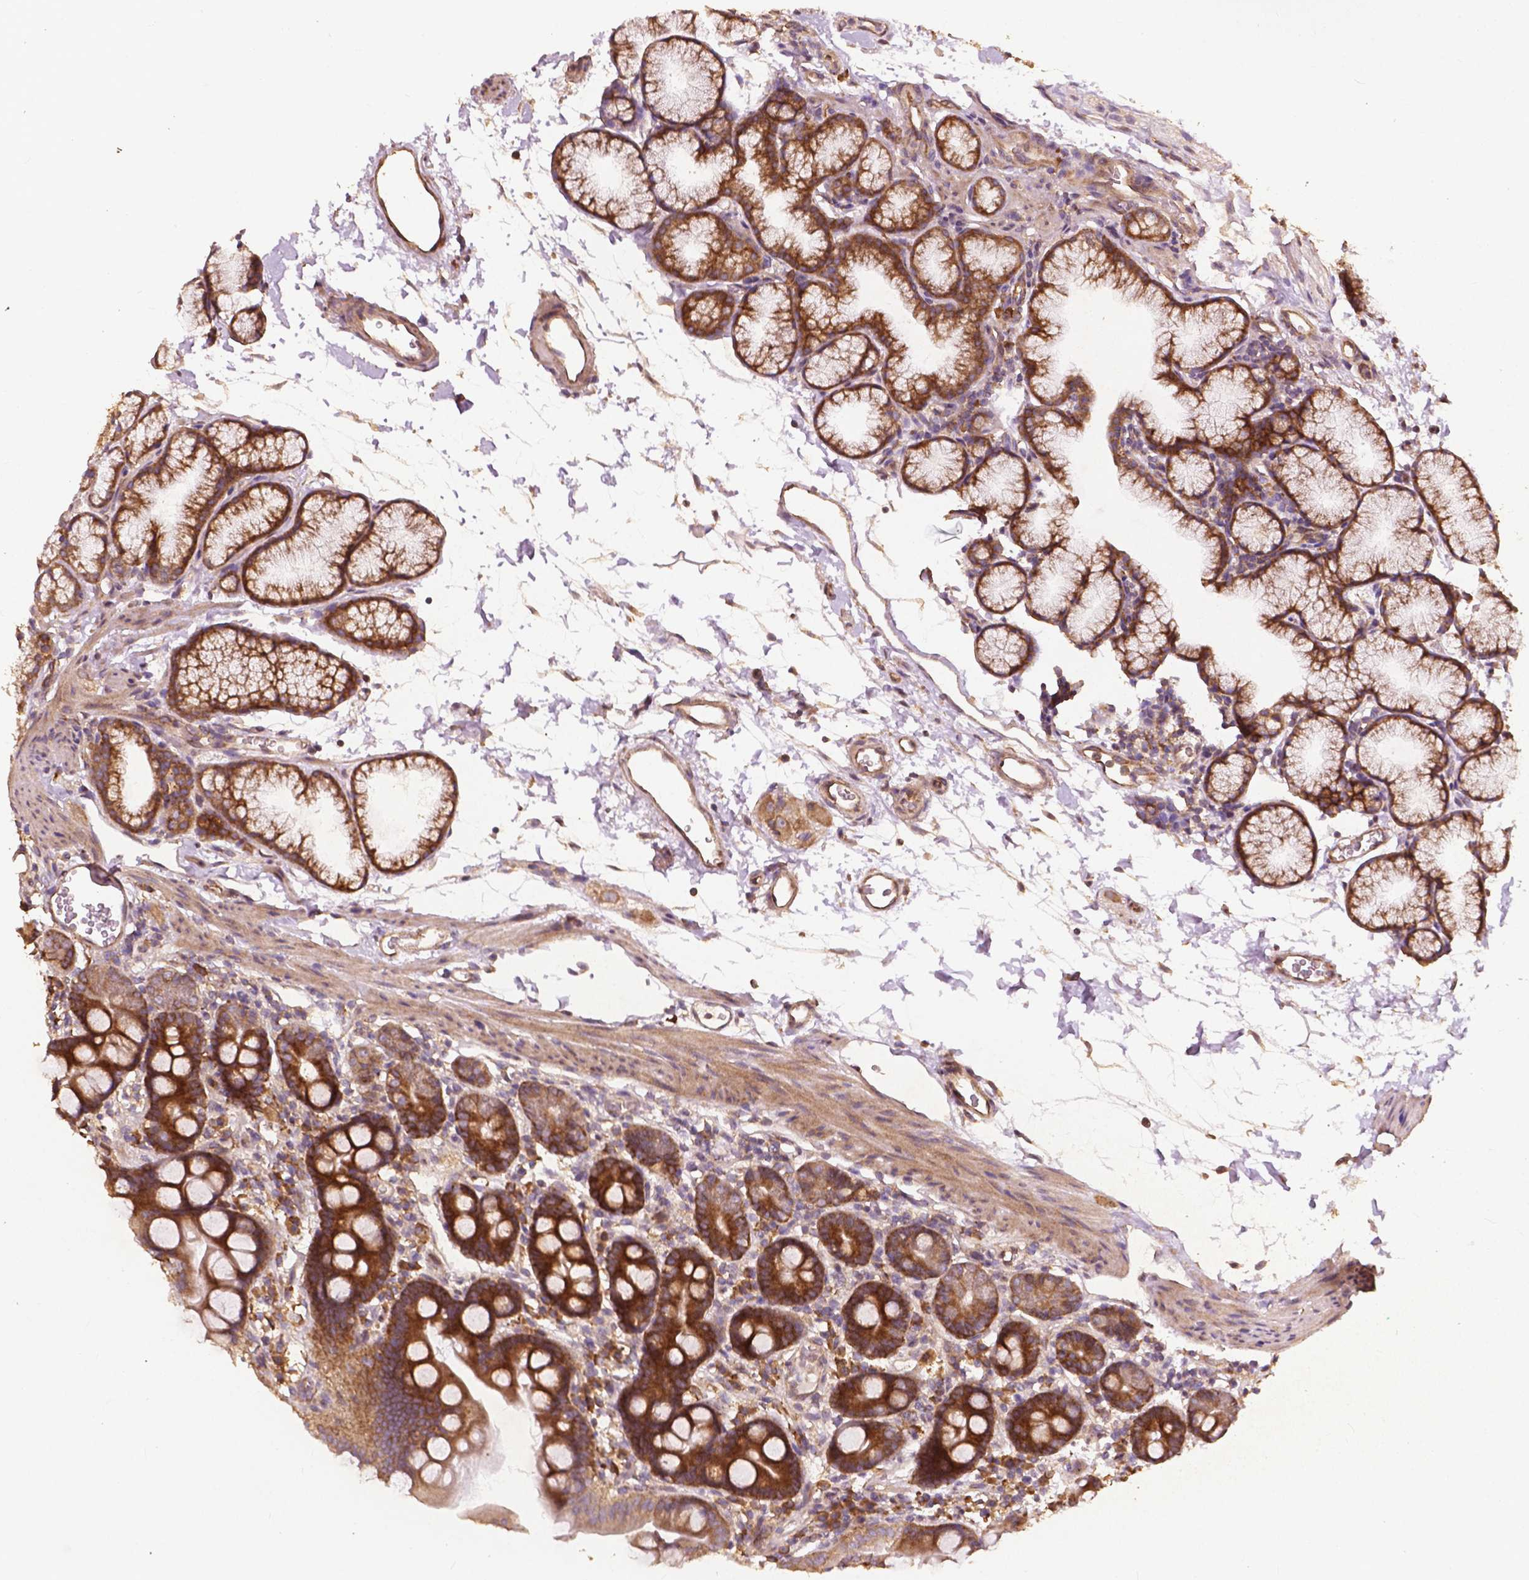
{"staining": {"intensity": "strong", "quantity": ">75%", "location": "cytoplasmic/membranous"}, "tissue": "duodenum", "cell_type": "Glandular cells", "image_type": "normal", "snomed": [{"axis": "morphology", "description": "Normal tissue, NOS"}, {"axis": "topography", "description": "Duodenum"}], "caption": "Approximately >75% of glandular cells in unremarkable human duodenum show strong cytoplasmic/membranous protein expression as visualized by brown immunohistochemical staining.", "gene": "G3BP1", "patient": {"sex": "male", "age": 59}}